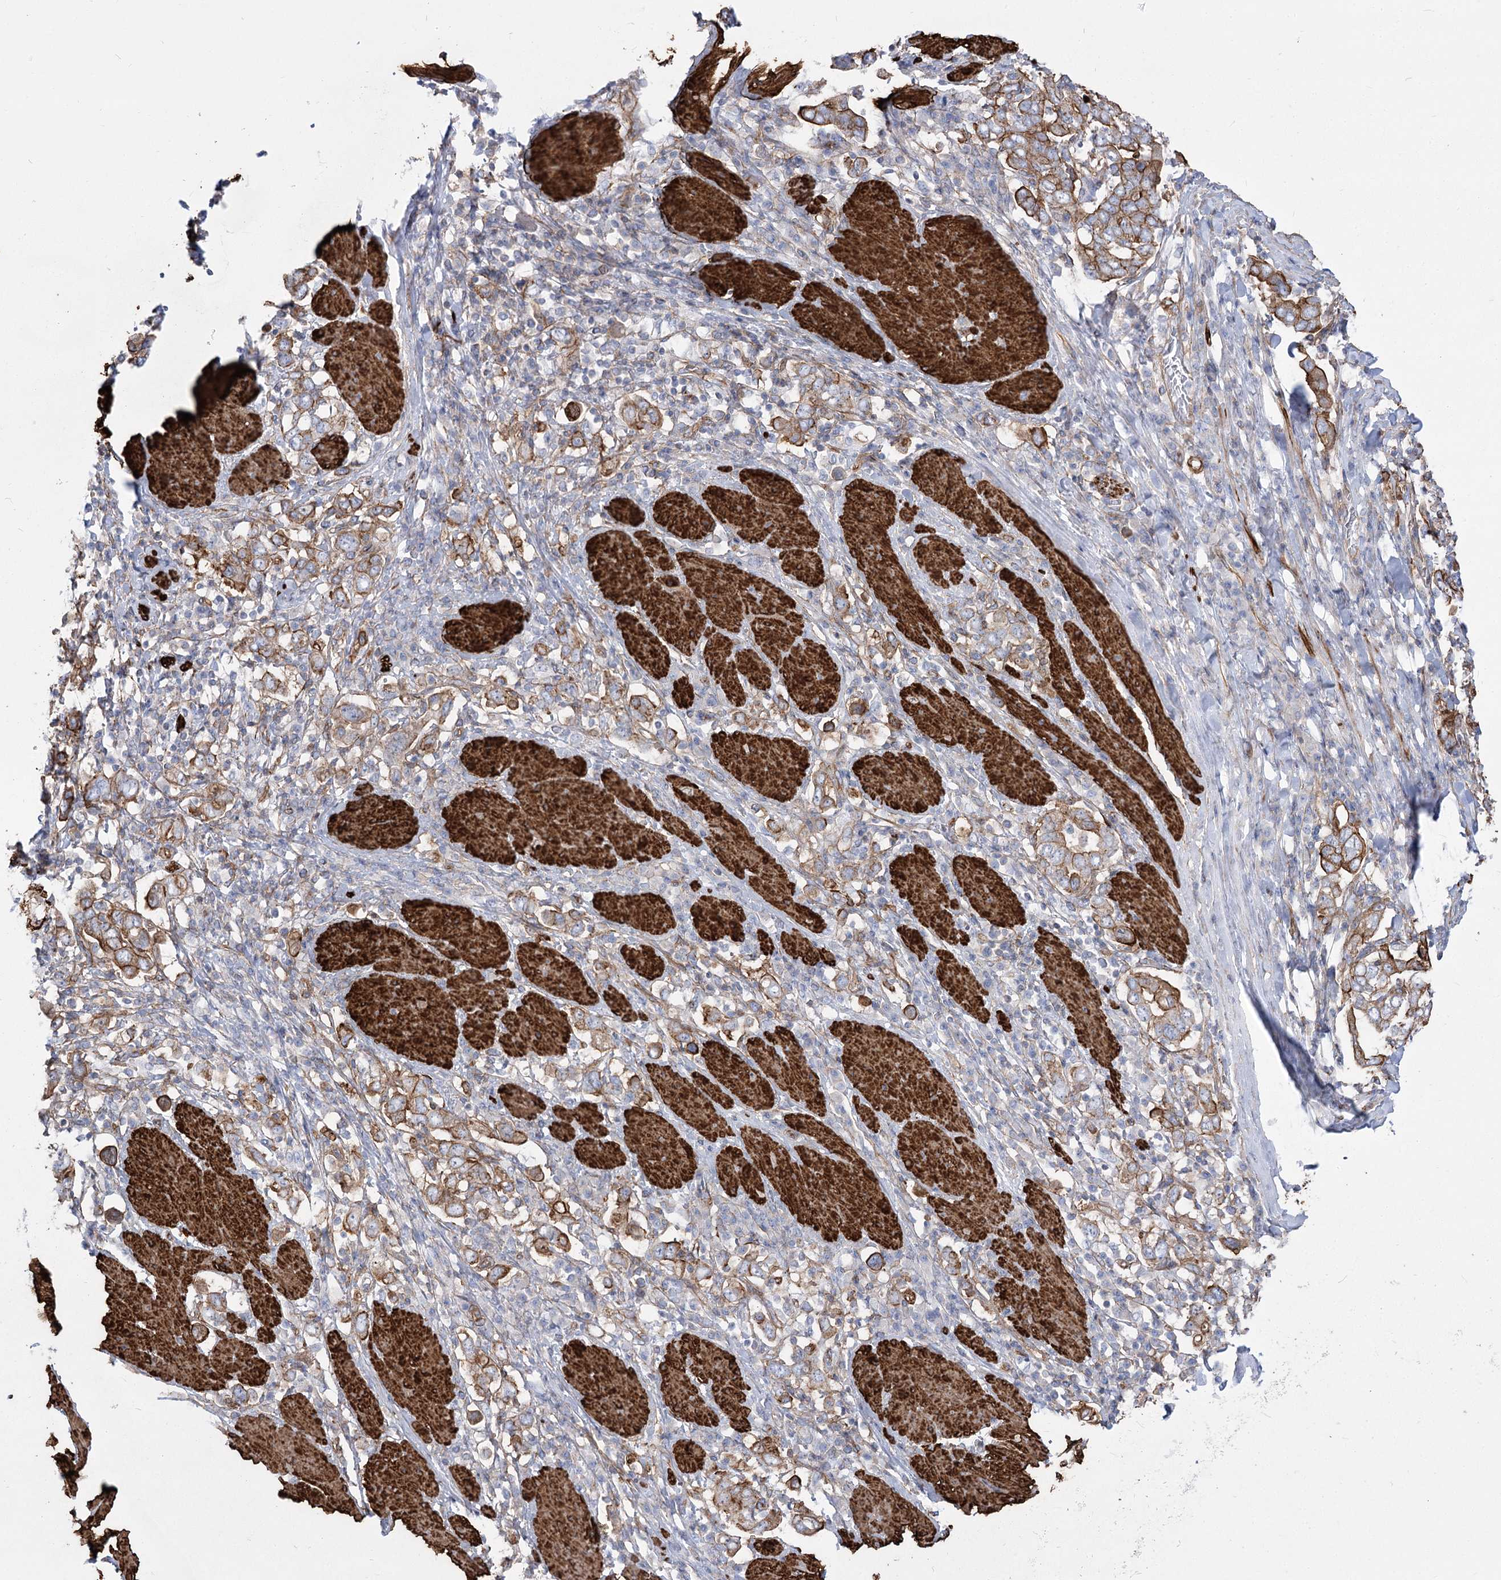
{"staining": {"intensity": "moderate", "quantity": ">75%", "location": "cytoplasmic/membranous"}, "tissue": "stomach cancer", "cell_type": "Tumor cells", "image_type": "cancer", "snomed": [{"axis": "morphology", "description": "Adenocarcinoma, NOS"}, {"axis": "topography", "description": "Stomach, upper"}], "caption": "Stomach cancer tissue demonstrates moderate cytoplasmic/membranous positivity in approximately >75% of tumor cells, visualized by immunohistochemistry. The staining was performed using DAB to visualize the protein expression in brown, while the nuclei were stained in blue with hematoxylin (Magnification: 20x).", "gene": "PLEKHA5", "patient": {"sex": "male", "age": 62}}